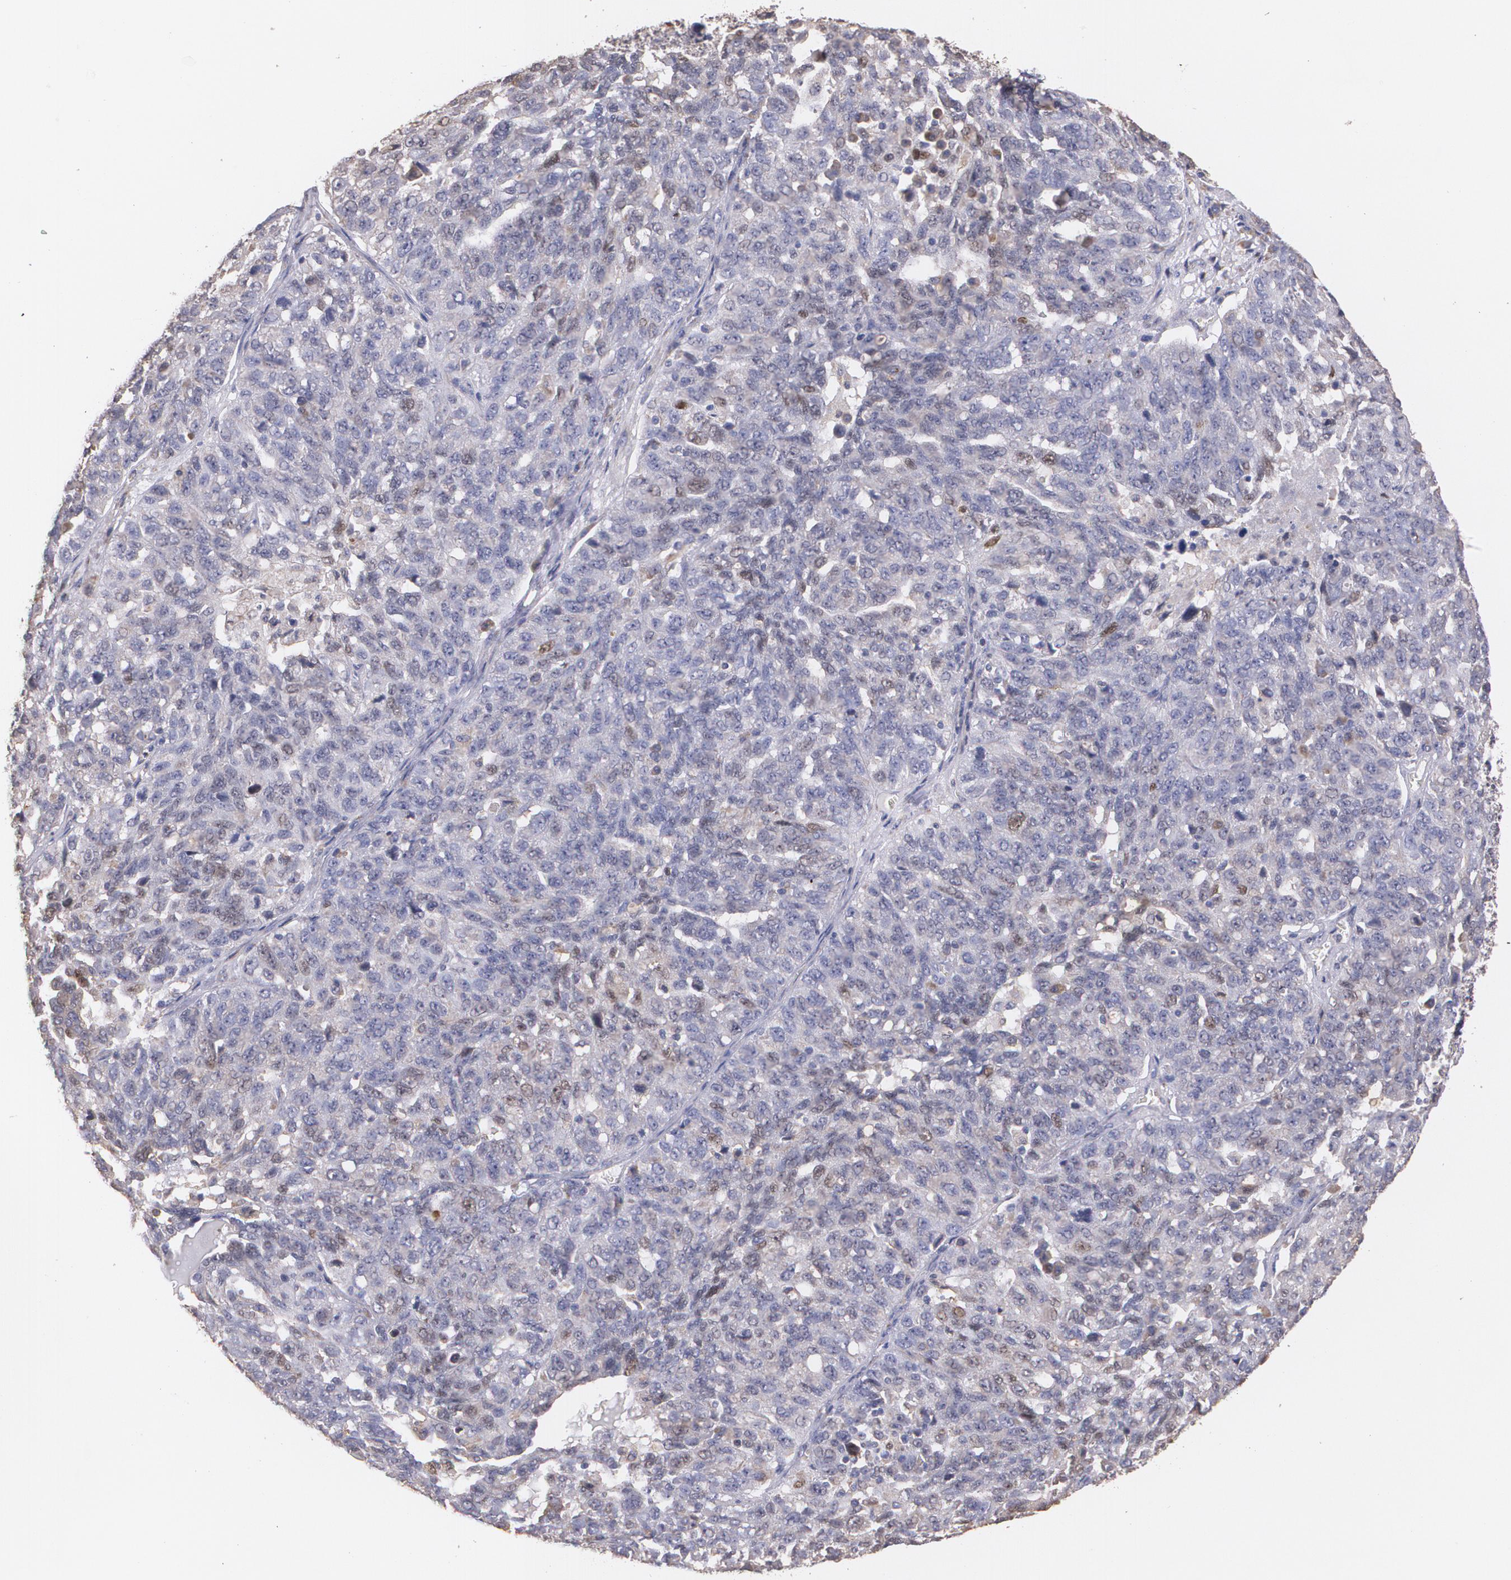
{"staining": {"intensity": "weak", "quantity": "25%-75%", "location": "cytoplasmic/membranous,nuclear"}, "tissue": "ovarian cancer", "cell_type": "Tumor cells", "image_type": "cancer", "snomed": [{"axis": "morphology", "description": "Cystadenocarcinoma, serous, NOS"}, {"axis": "topography", "description": "Ovary"}], "caption": "Weak cytoplasmic/membranous and nuclear expression is seen in approximately 25%-75% of tumor cells in ovarian serous cystadenocarcinoma.", "gene": "ATF3", "patient": {"sex": "female", "age": 71}}